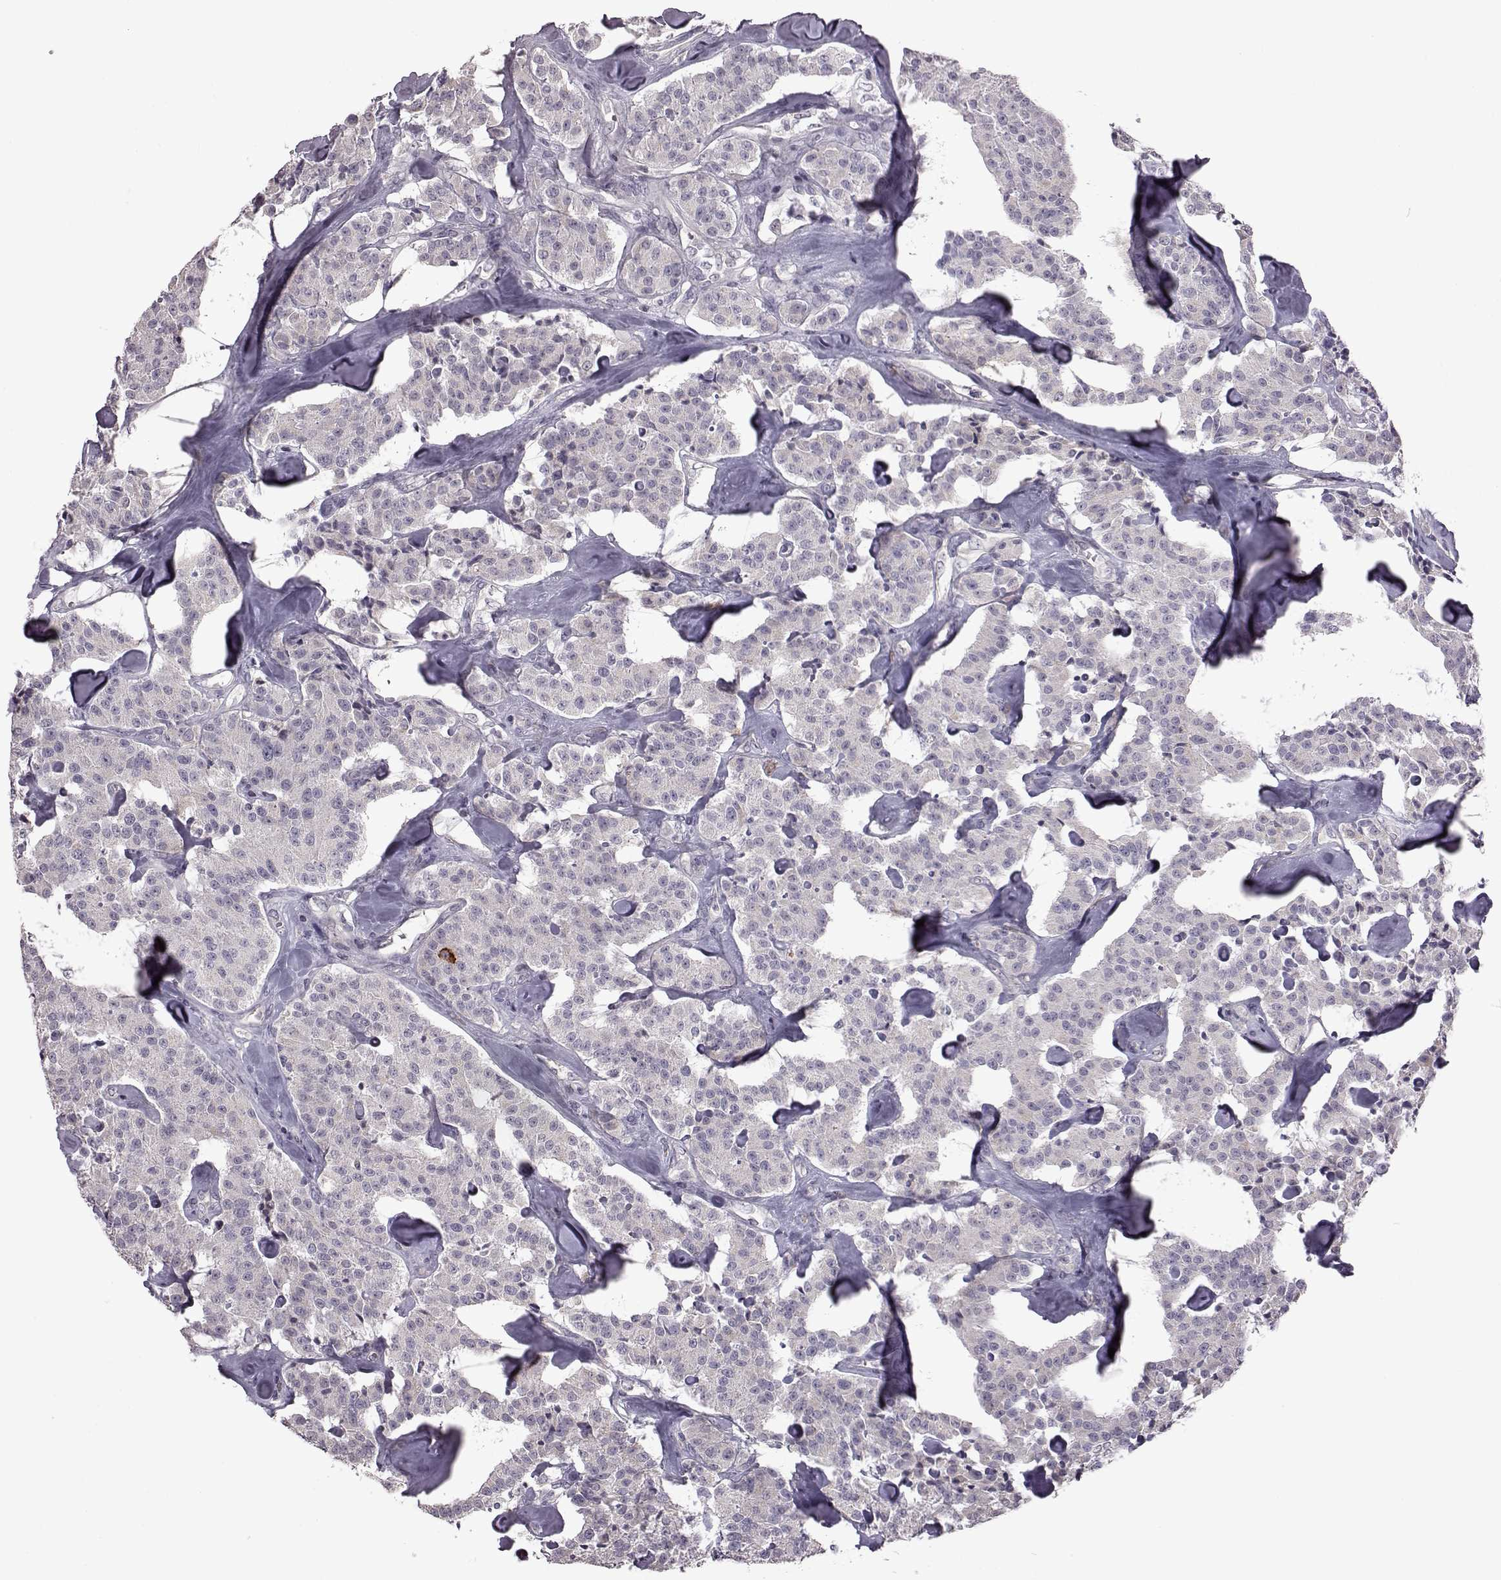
{"staining": {"intensity": "negative", "quantity": "none", "location": "none"}, "tissue": "carcinoid", "cell_type": "Tumor cells", "image_type": "cancer", "snomed": [{"axis": "morphology", "description": "Carcinoid, malignant, NOS"}, {"axis": "topography", "description": "Pancreas"}], "caption": "Human carcinoid stained for a protein using immunohistochemistry exhibits no positivity in tumor cells.", "gene": "GAL", "patient": {"sex": "male", "age": 41}}